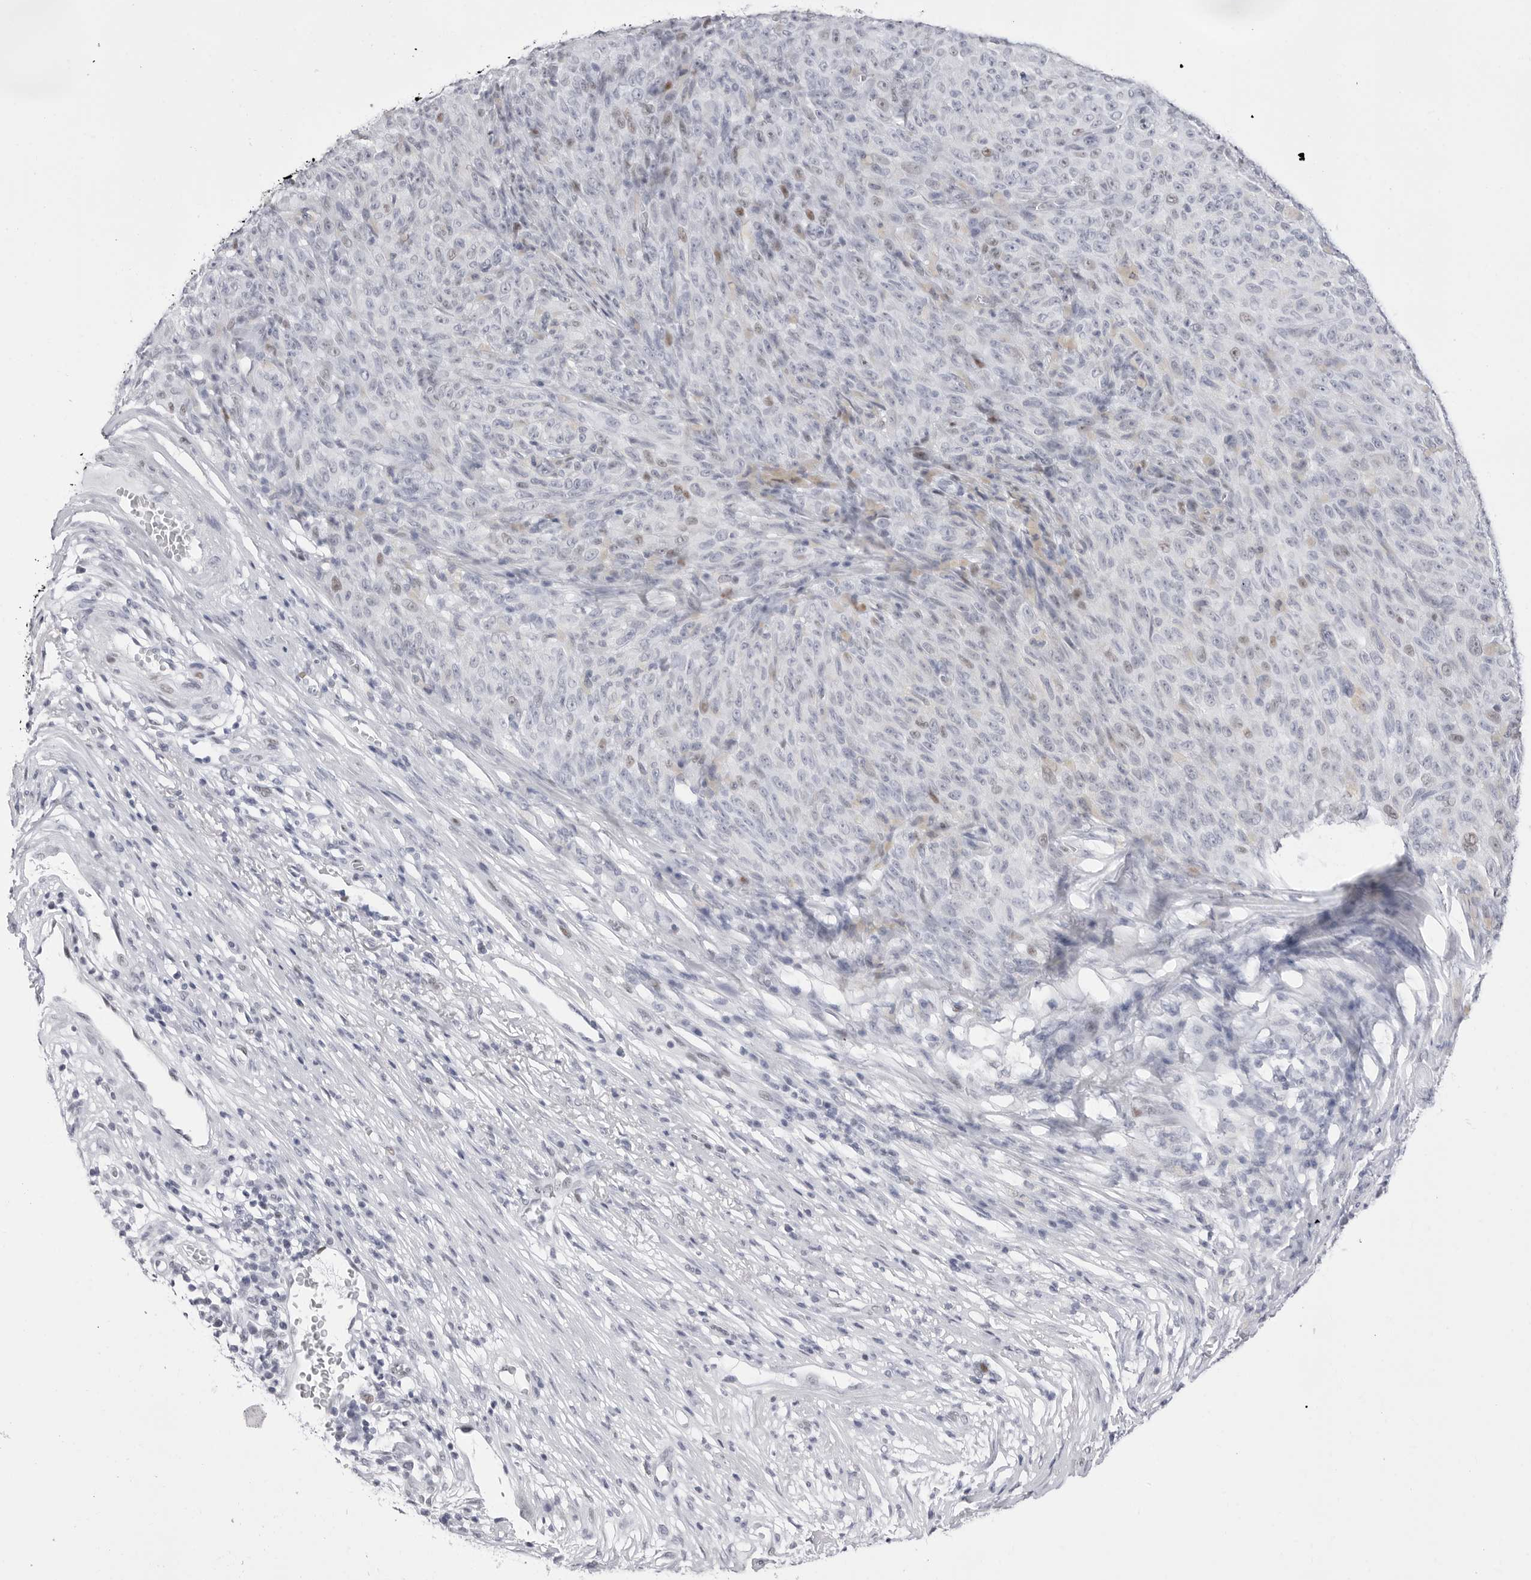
{"staining": {"intensity": "negative", "quantity": "none", "location": "none"}, "tissue": "melanoma", "cell_type": "Tumor cells", "image_type": "cancer", "snomed": [{"axis": "morphology", "description": "Malignant melanoma, NOS"}, {"axis": "topography", "description": "Skin"}], "caption": "Immunohistochemistry image of human melanoma stained for a protein (brown), which demonstrates no expression in tumor cells. Brightfield microscopy of immunohistochemistry (IHC) stained with DAB (brown) and hematoxylin (blue), captured at high magnification.", "gene": "NASP", "patient": {"sex": "female", "age": 82}}